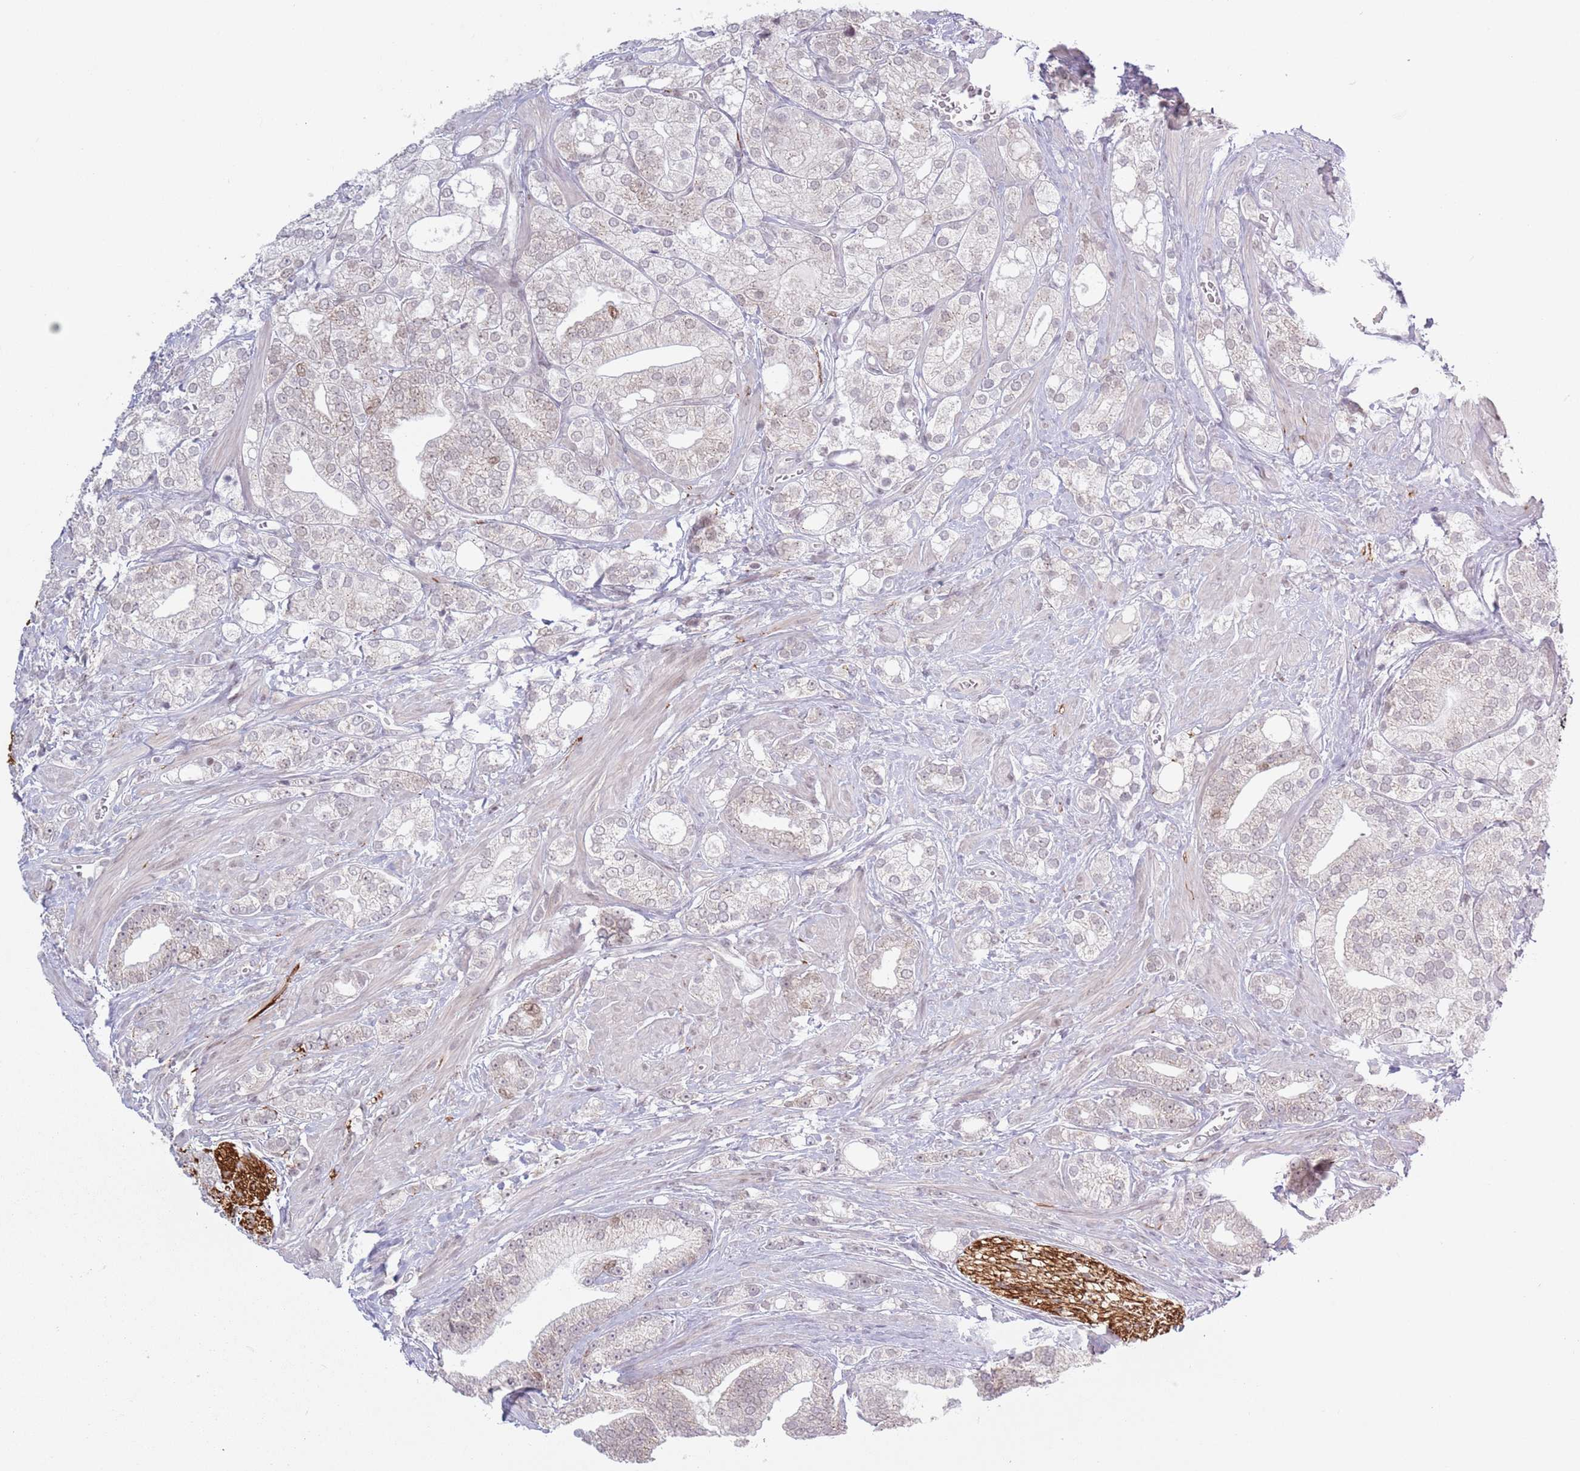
{"staining": {"intensity": "moderate", "quantity": "<25%", "location": "nuclear"}, "tissue": "prostate cancer", "cell_type": "Tumor cells", "image_type": "cancer", "snomed": [{"axis": "morphology", "description": "Adenocarcinoma, High grade"}, {"axis": "topography", "description": "Prostate"}], "caption": "Immunohistochemical staining of prostate cancer (adenocarcinoma (high-grade)) demonstrates low levels of moderate nuclear protein expression in about <25% of tumor cells. The staining is performed using DAB brown chromogen to label protein expression. The nuclei are counter-stained blue using hematoxylin.", "gene": "MRPL34", "patient": {"sex": "male", "age": 50}}